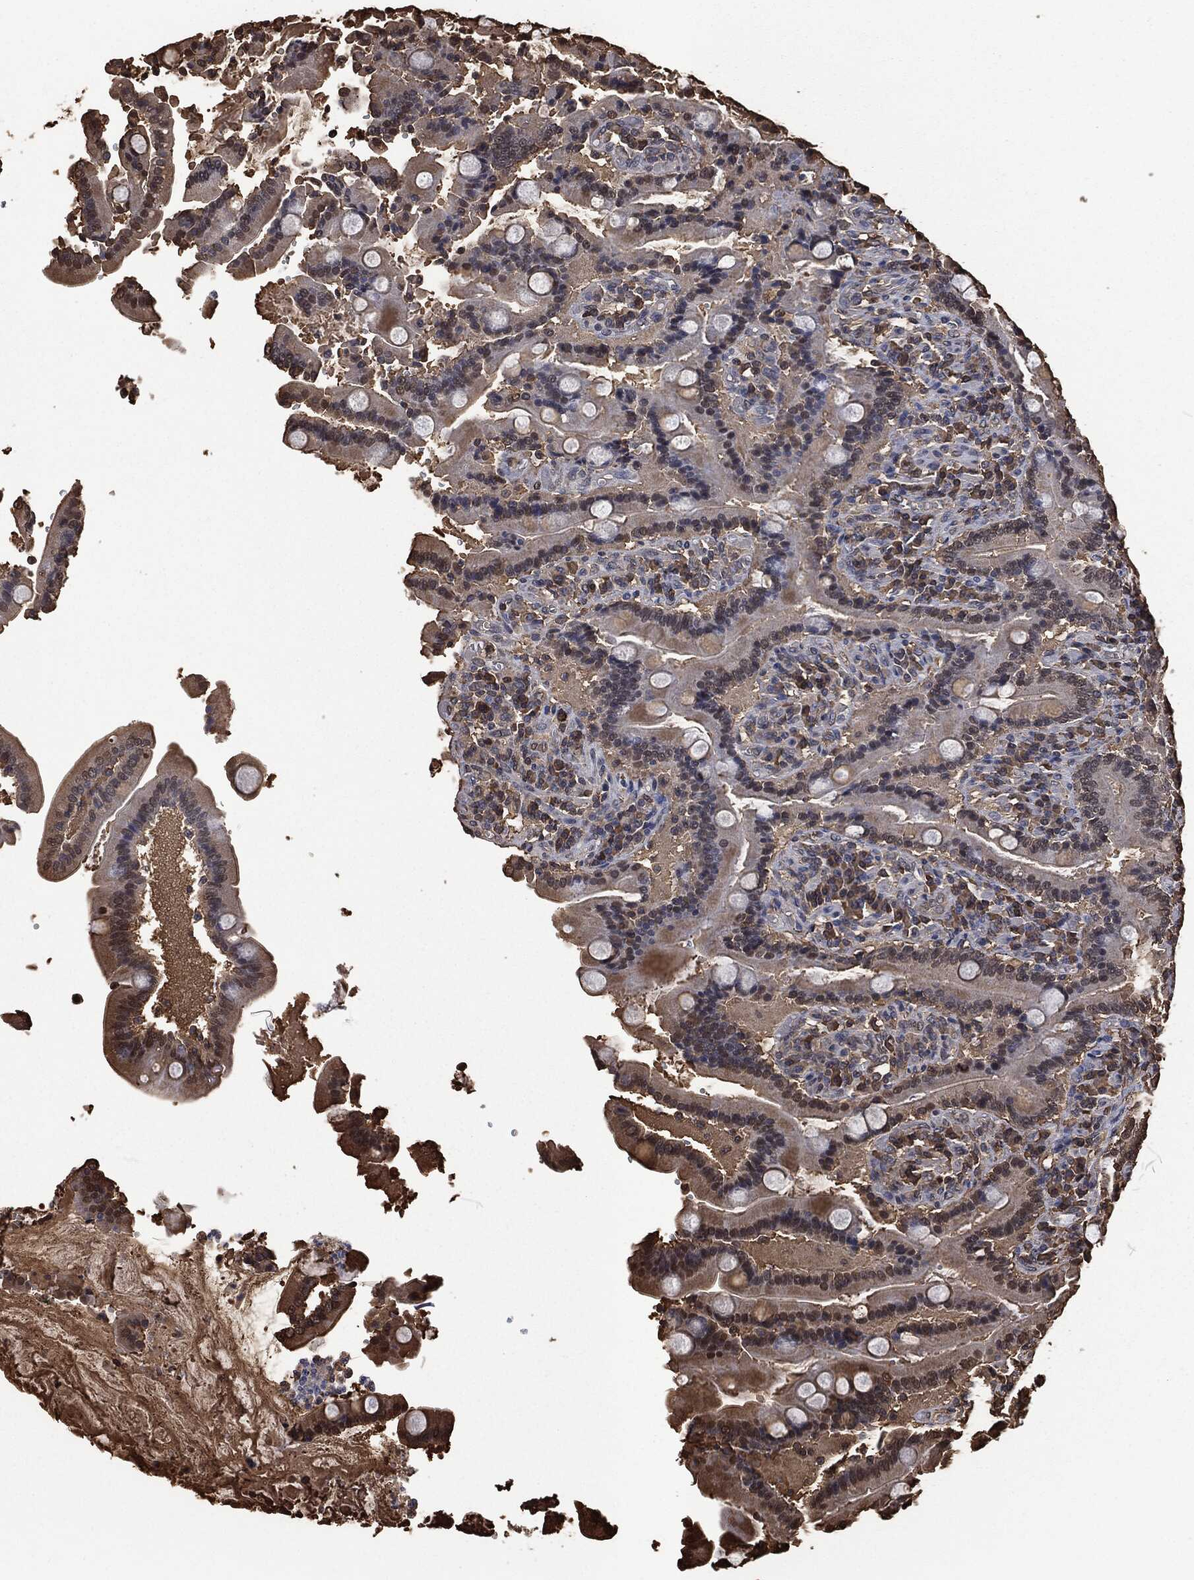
{"staining": {"intensity": "moderate", "quantity": "25%-75%", "location": "cytoplasmic/membranous"}, "tissue": "duodenum", "cell_type": "Glandular cells", "image_type": "normal", "snomed": [{"axis": "morphology", "description": "Normal tissue, NOS"}, {"axis": "topography", "description": "Duodenum"}], "caption": "Moderate cytoplasmic/membranous staining is identified in about 25%-75% of glandular cells in unremarkable duodenum. The protein is stained brown, and the nuclei are stained in blue (DAB IHC with brightfield microscopy, high magnification).", "gene": "PRDX4", "patient": {"sex": "female", "age": 62}}